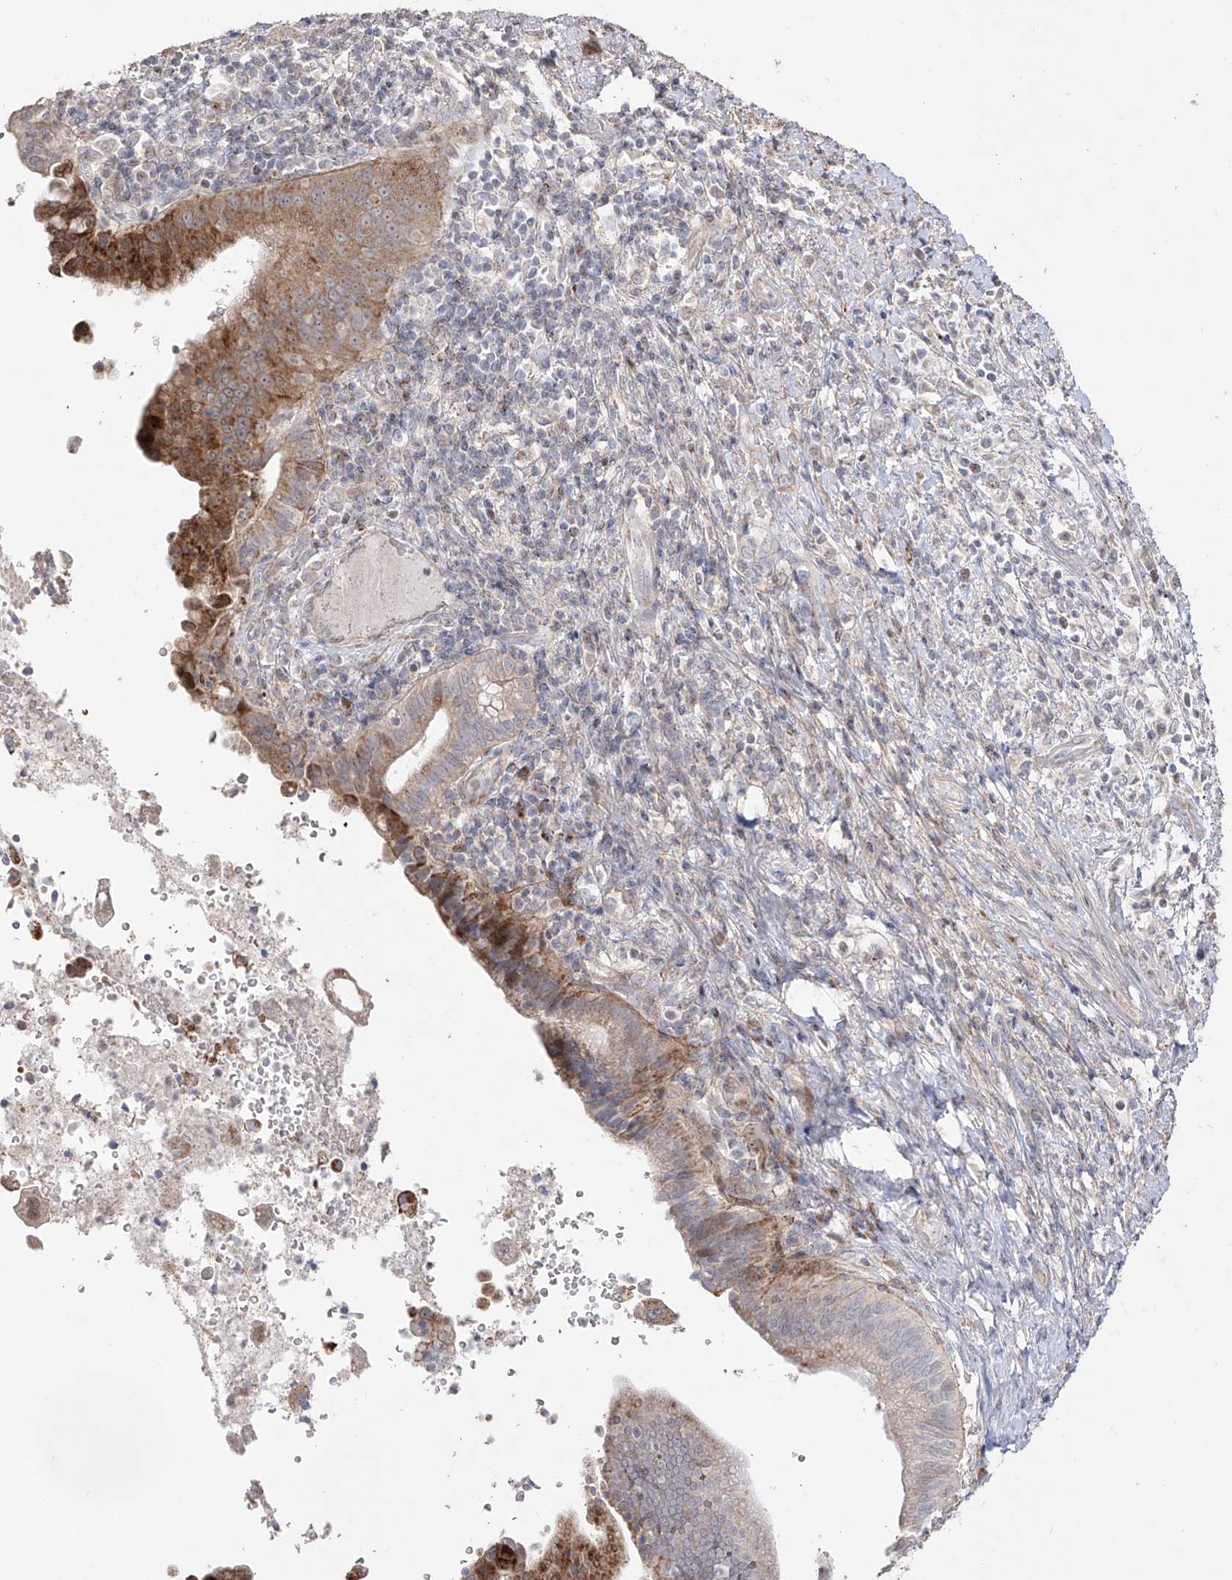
{"staining": {"intensity": "moderate", "quantity": ">75%", "location": "cytoplasmic/membranous"}, "tissue": "liver cancer", "cell_type": "Tumor cells", "image_type": "cancer", "snomed": [{"axis": "morphology", "description": "Cholangiocarcinoma"}, {"axis": "topography", "description": "Liver"}], "caption": "A brown stain labels moderate cytoplasmic/membranous positivity of a protein in liver cancer tumor cells.", "gene": "YKT6", "patient": {"sex": "female", "age": 54}}